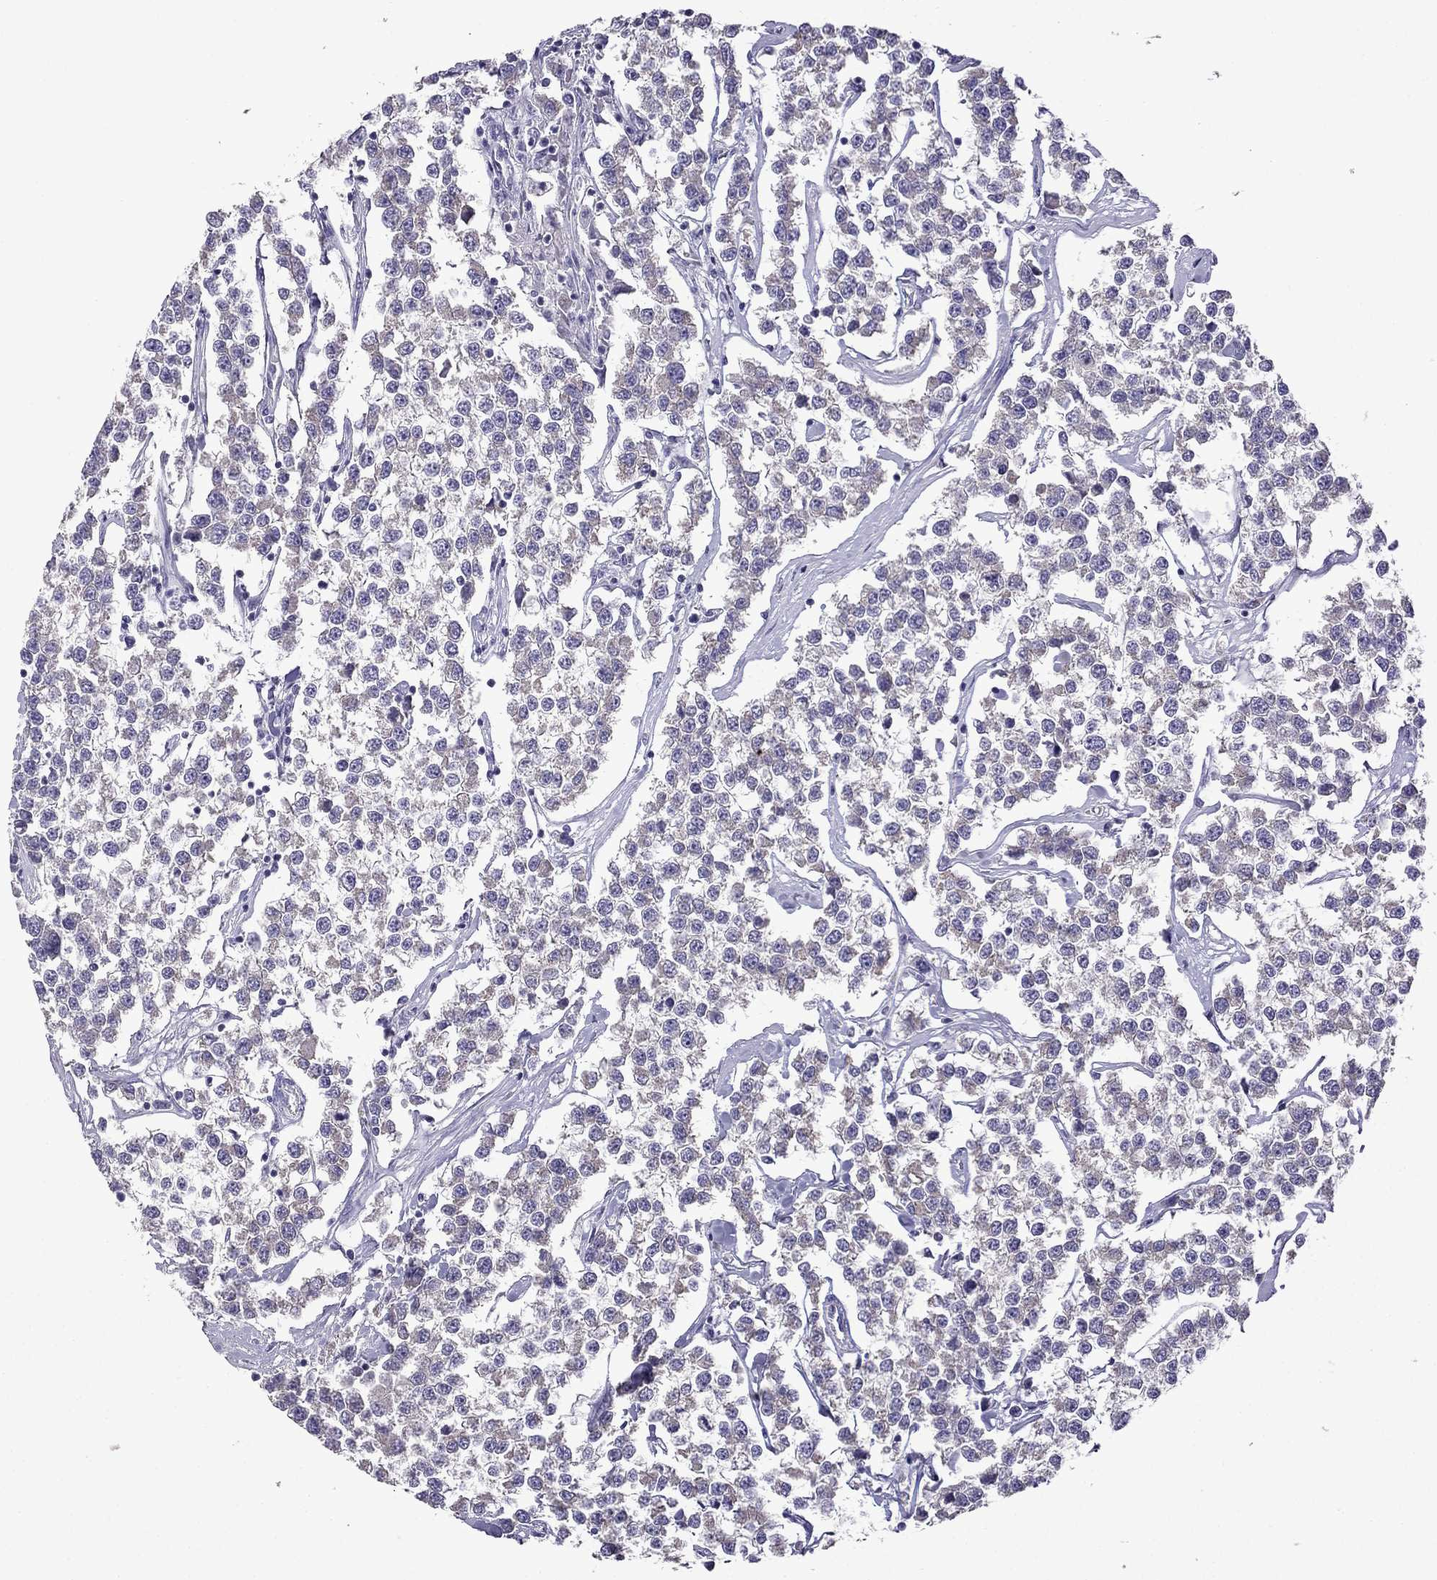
{"staining": {"intensity": "negative", "quantity": "none", "location": "none"}, "tissue": "testis cancer", "cell_type": "Tumor cells", "image_type": "cancer", "snomed": [{"axis": "morphology", "description": "Seminoma, NOS"}, {"axis": "topography", "description": "Testis"}], "caption": "There is no significant staining in tumor cells of testis cancer (seminoma). (DAB IHC, high magnification).", "gene": "TTN", "patient": {"sex": "male", "age": 59}}